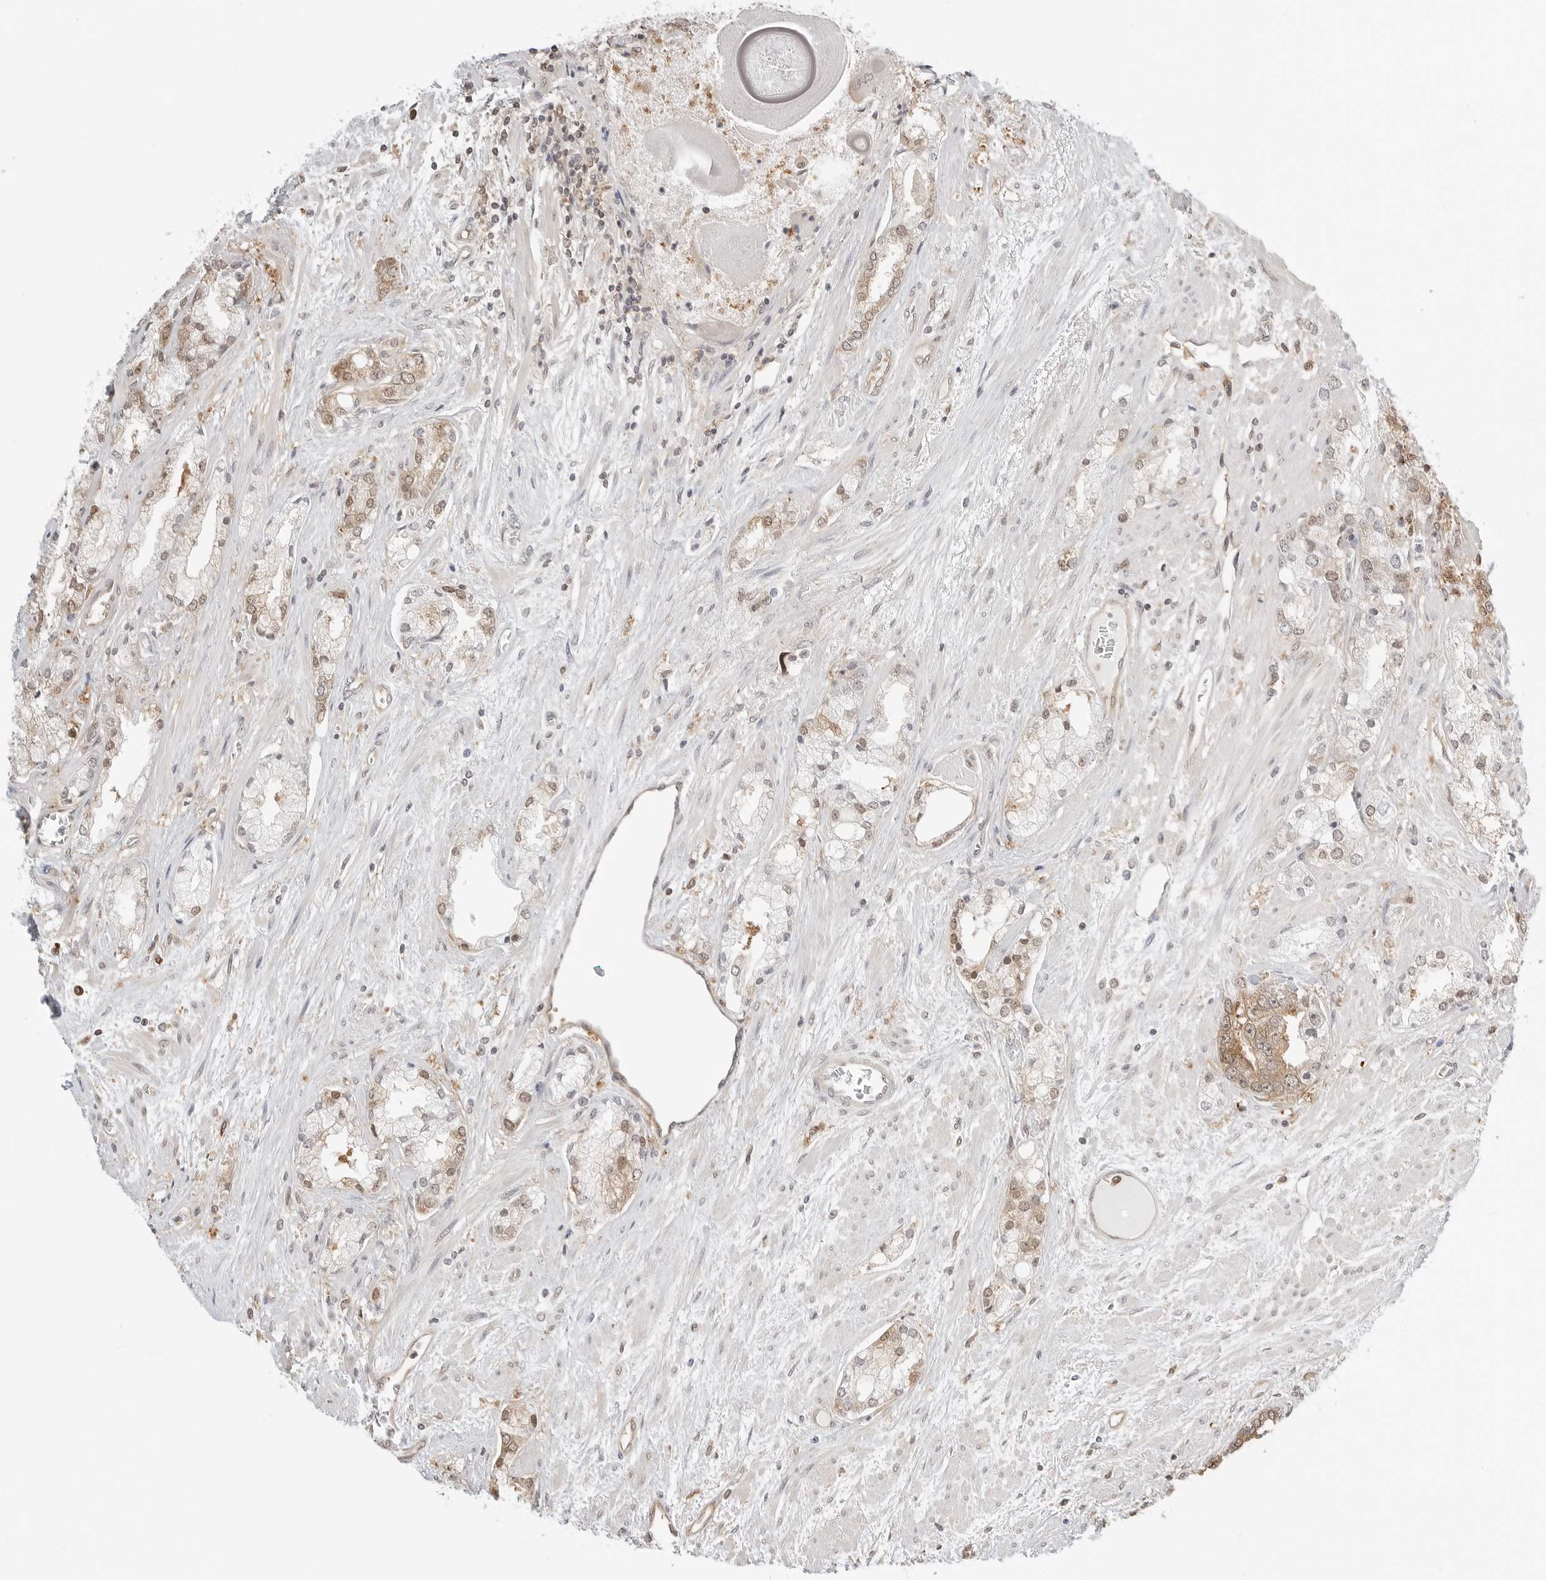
{"staining": {"intensity": "moderate", "quantity": "25%-75%", "location": "cytoplasmic/membranous,nuclear"}, "tissue": "prostate cancer", "cell_type": "Tumor cells", "image_type": "cancer", "snomed": [{"axis": "morphology", "description": "Adenocarcinoma, High grade"}, {"axis": "topography", "description": "Prostate"}], "caption": "DAB (3,3'-diaminobenzidine) immunohistochemical staining of human prostate cancer (adenocarcinoma (high-grade)) shows moderate cytoplasmic/membranous and nuclear protein staining in approximately 25%-75% of tumor cells.", "gene": "NUDC", "patient": {"sex": "male", "age": 50}}